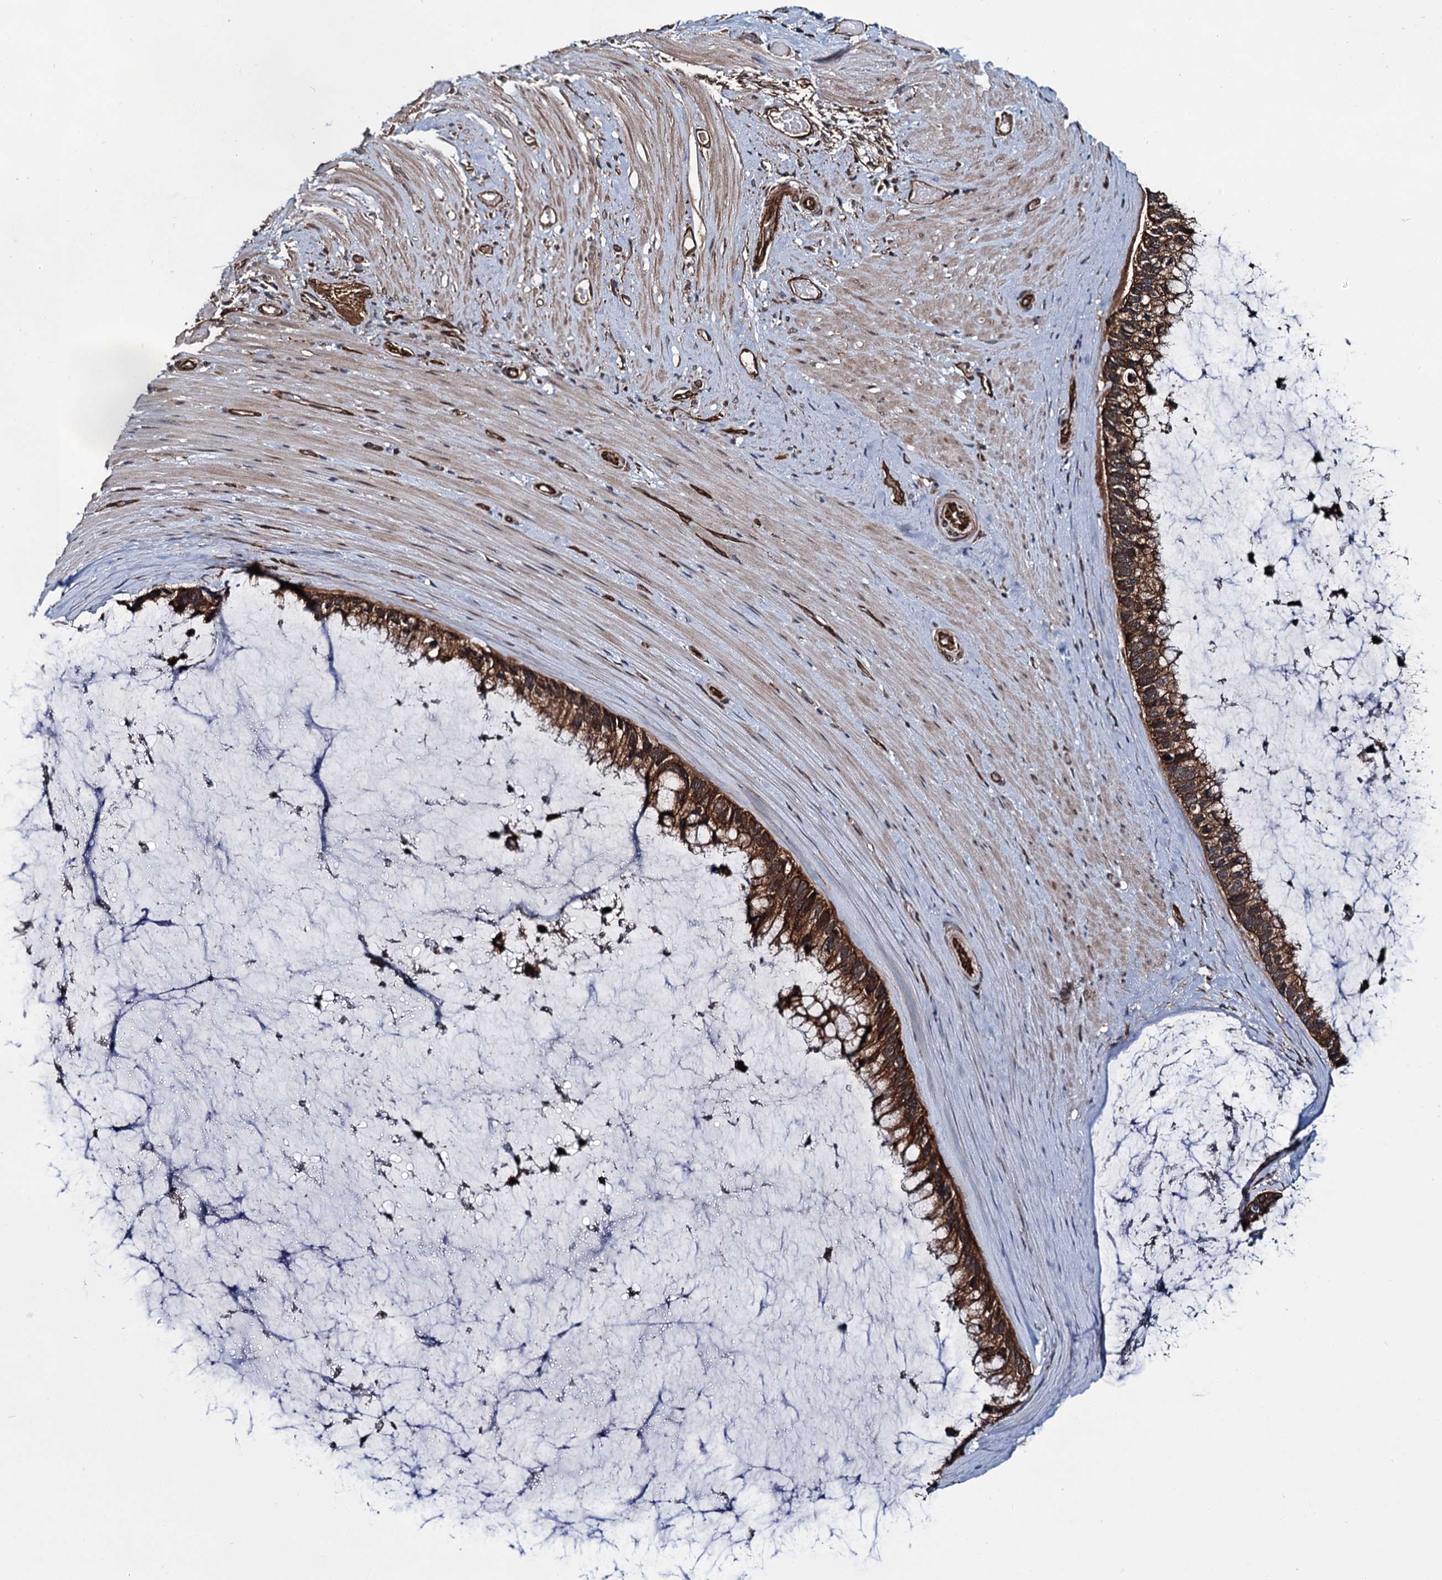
{"staining": {"intensity": "strong", "quantity": ">75%", "location": "cytoplasmic/membranous"}, "tissue": "ovarian cancer", "cell_type": "Tumor cells", "image_type": "cancer", "snomed": [{"axis": "morphology", "description": "Cystadenocarcinoma, mucinous, NOS"}, {"axis": "topography", "description": "Ovary"}], "caption": "Human ovarian cancer (mucinous cystadenocarcinoma) stained with a protein marker displays strong staining in tumor cells.", "gene": "ZFYVE19", "patient": {"sex": "female", "age": 39}}